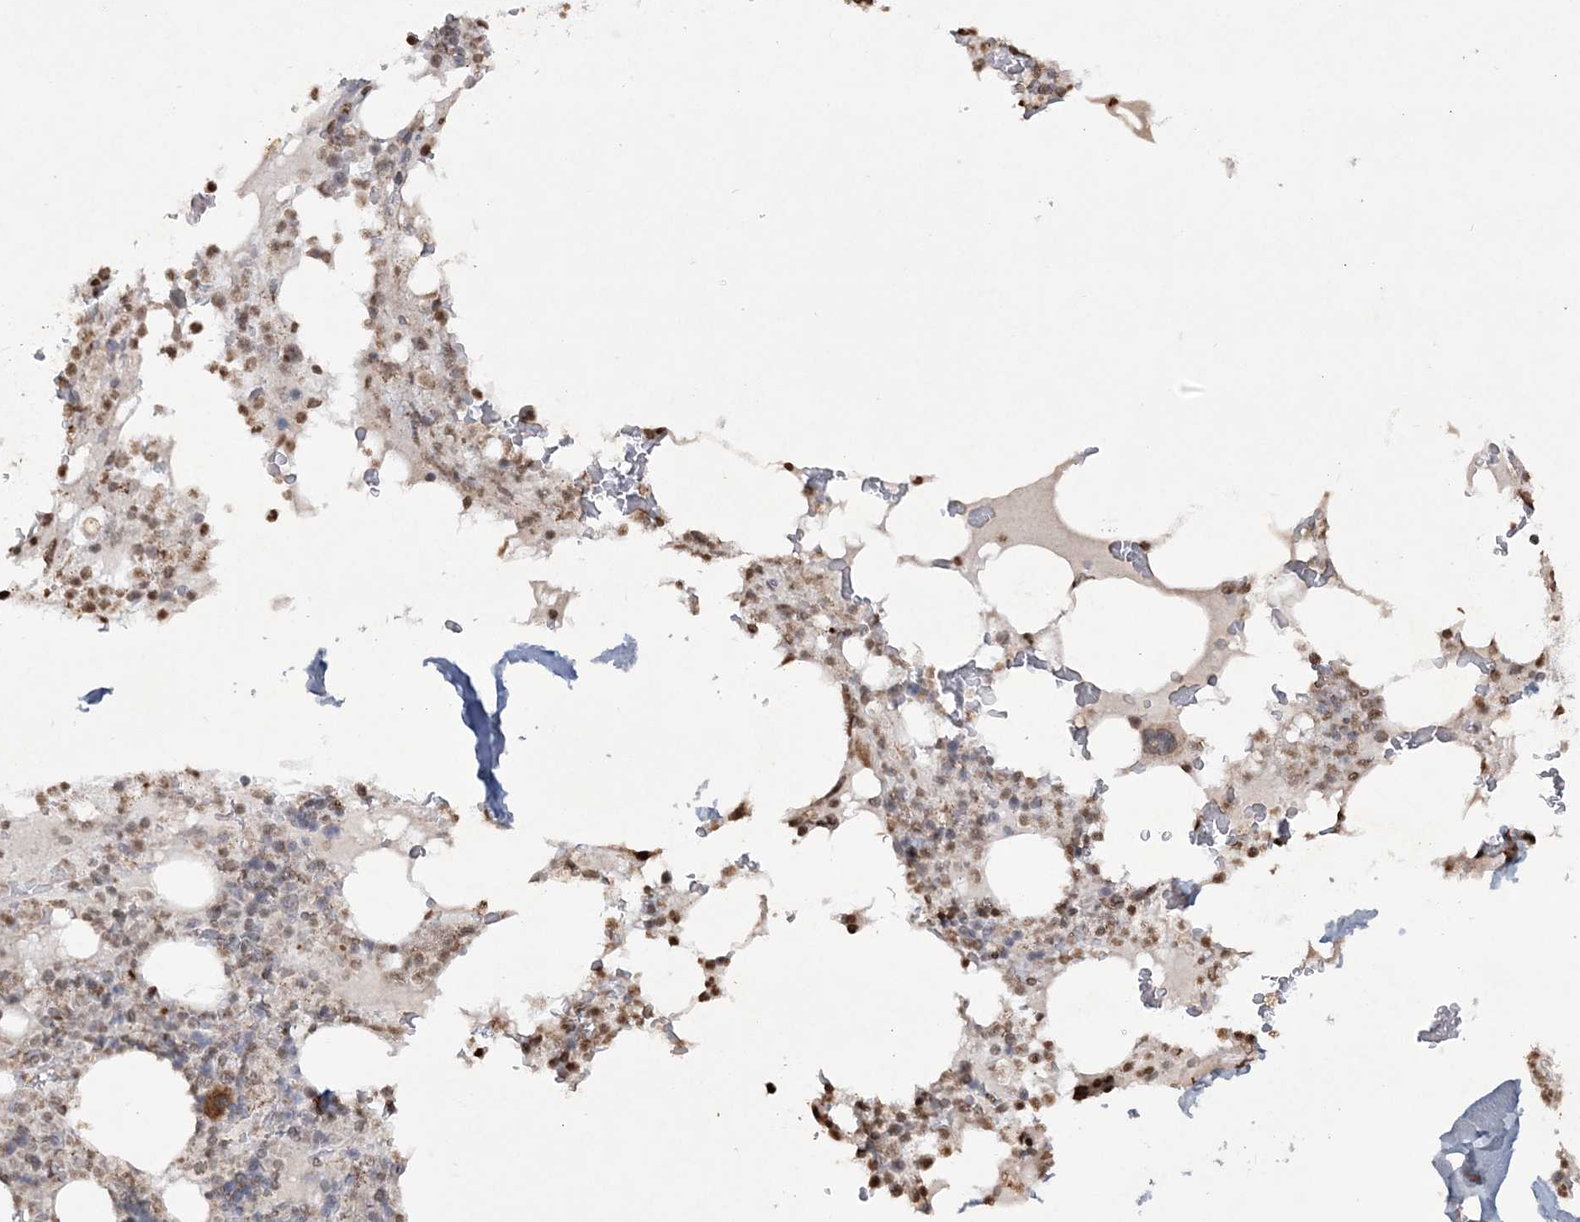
{"staining": {"intensity": "moderate", "quantity": "25%-75%", "location": "cytoplasmic/membranous,nuclear"}, "tissue": "bone marrow", "cell_type": "Hematopoietic cells", "image_type": "normal", "snomed": [{"axis": "morphology", "description": "Normal tissue, NOS"}, {"axis": "topography", "description": "Bone marrow"}], "caption": "Bone marrow stained with DAB (3,3'-diaminobenzidine) immunohistochemistry (IHC) demonstrates medium levels of moderate cytoplasmic/membranous,nuclear expression in about 25%-75% of hematopoietic cells. (IHC, brightfield microscopy, high magnification).", "gene": "TTC7A", "patient": {"sex": "male", "age": 58}}